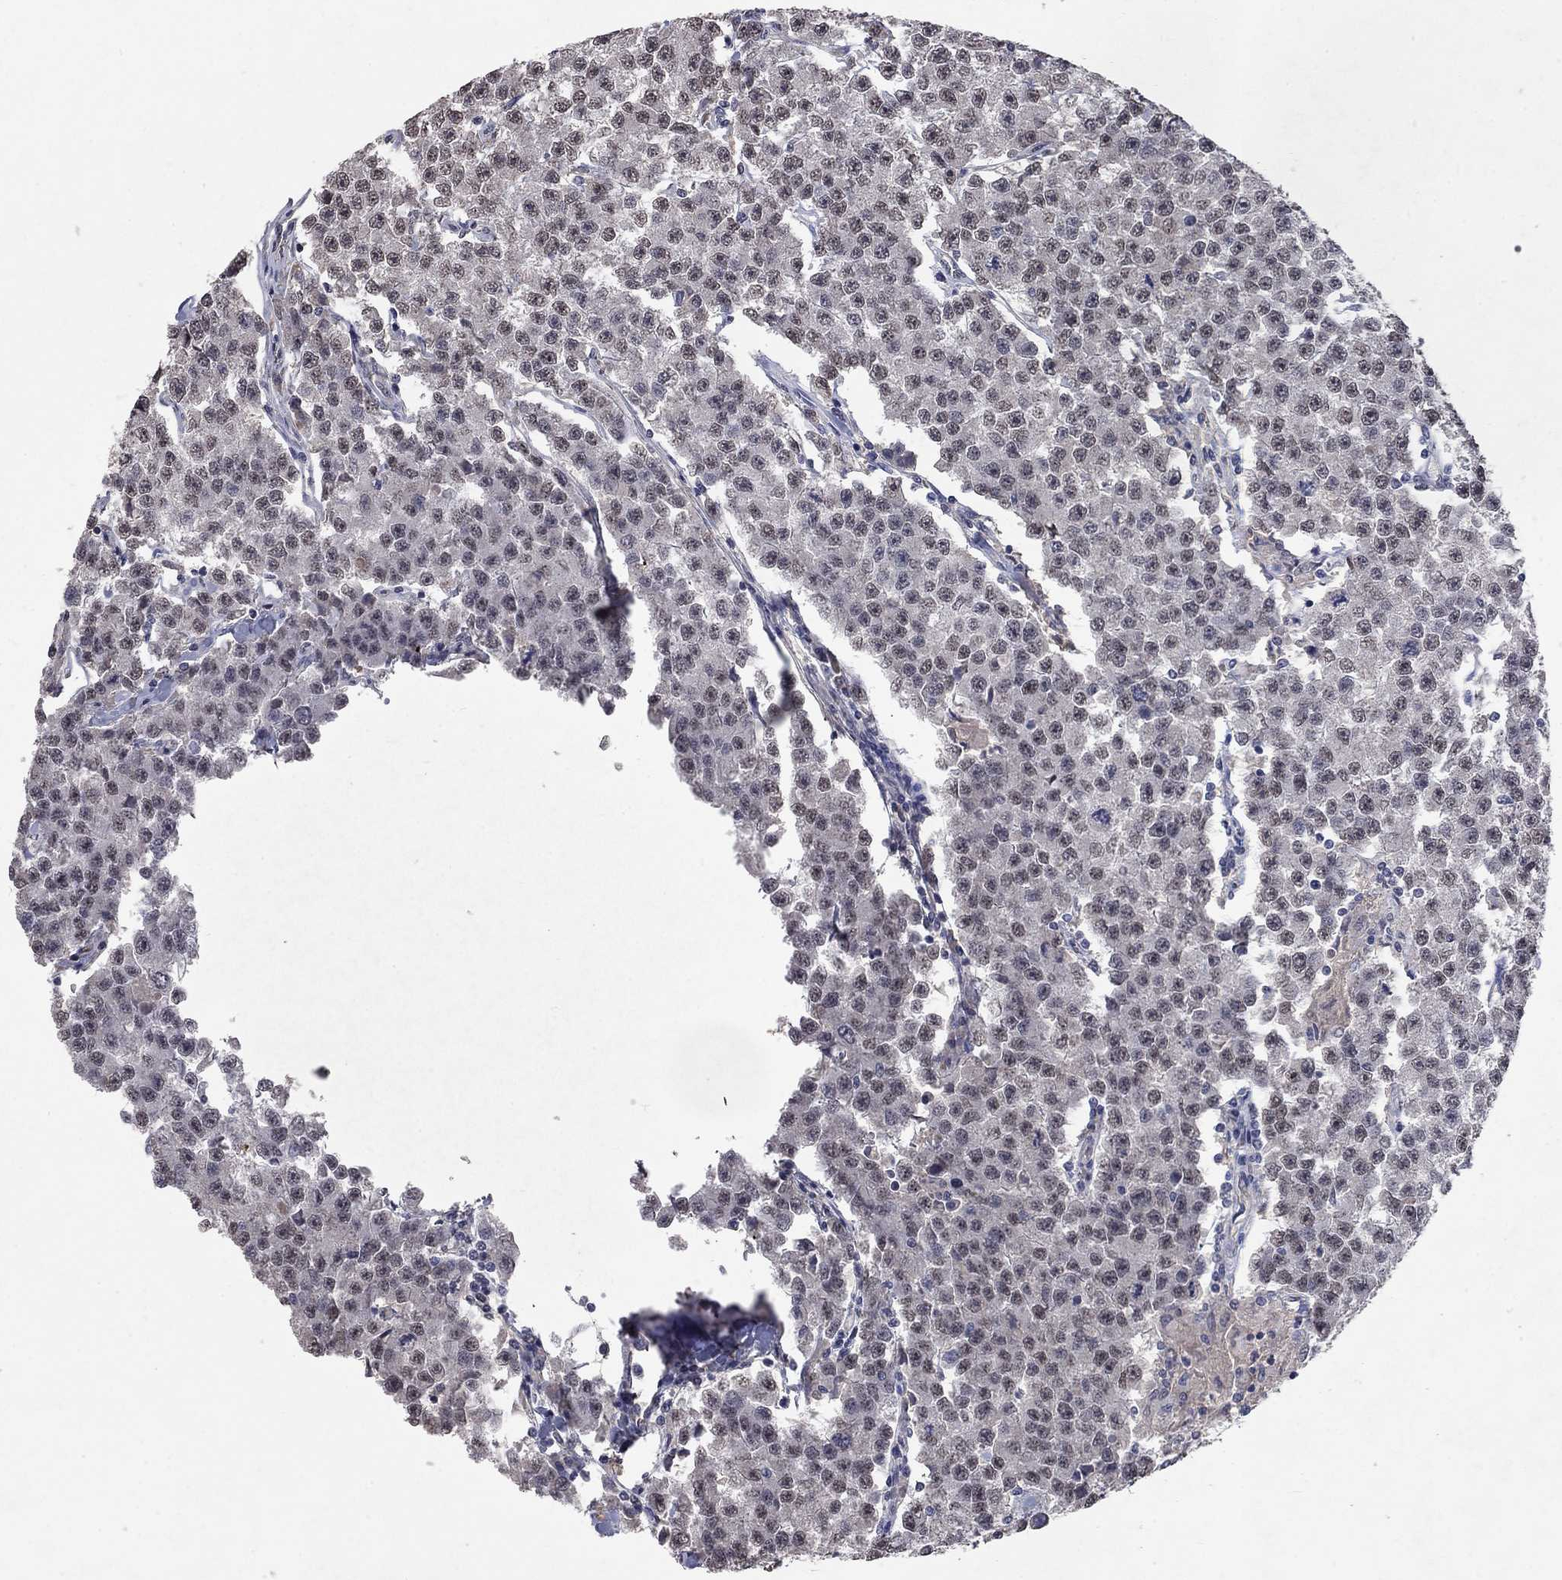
{"staining": {"intensity": "negative", "quantity": "none", "location": "none"}, "tissue": "testis cancer", "cell_type": "Tumor cells", "image_type": "cancer", "snomed": [{"axis": "morphology", "description": "Seminoma, NOS"}, {"axis": "topography", "description": "Testis"}], "caption": "DAB (3,3'-diaminobenzidine) immunohistochemical staining of testis seminoma displays no significant positivity in tumor cells.", "gene": "CHST5", "patient": {"sex": "male", "age": 59}}